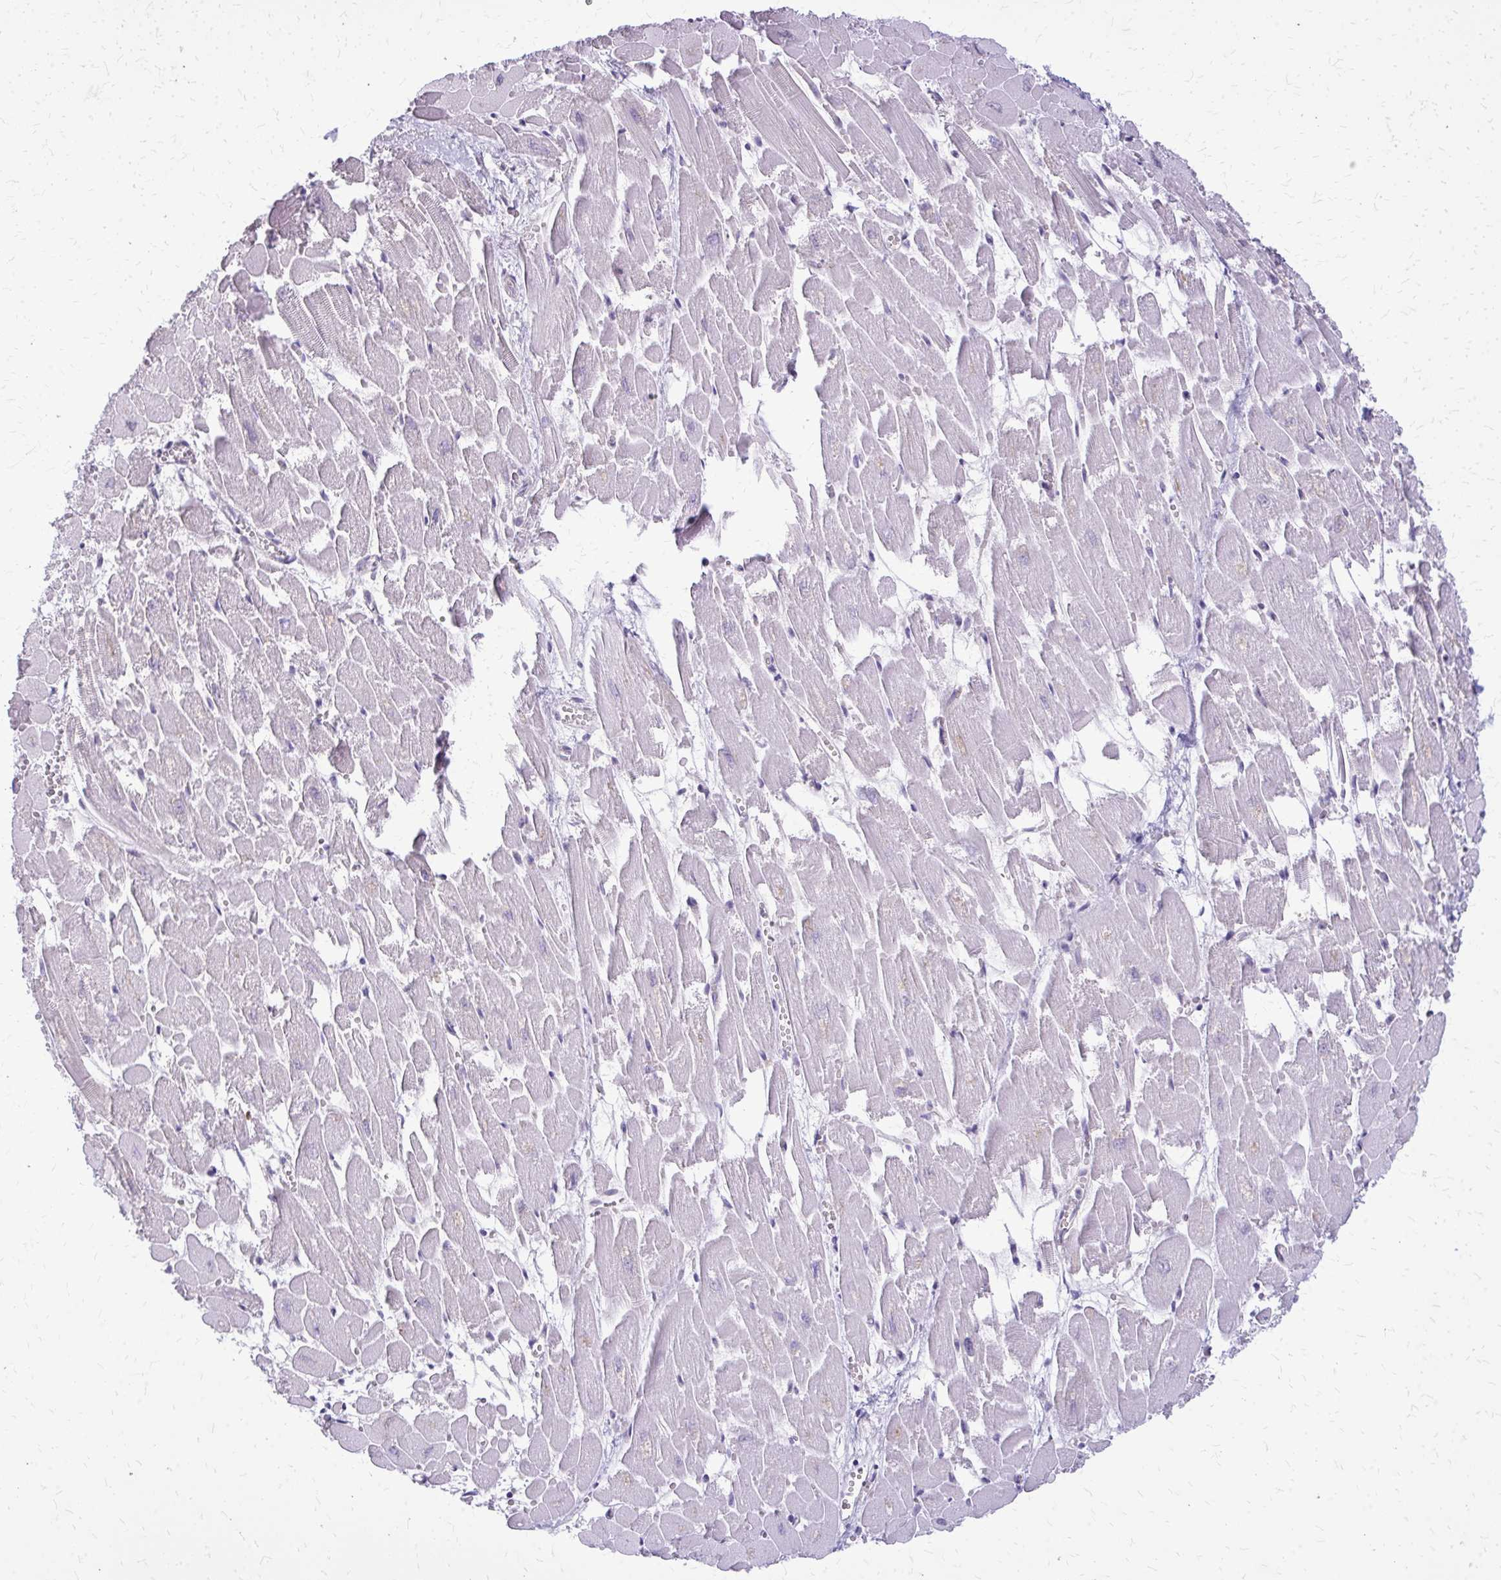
{"staining": {"intensity": "negative", "quantity": "none", "location": "none"}, "tissue": "heart muscle", "cell_type": "Cardiomyocytes", "image_type": "normal", "snomed": [{"axis": "morphology", "description": "Normal tissue, NOS"}, {"axis": "topography", "description": "Heart"}], "caption": "This photomicrograph is of benign heart muscle stained with immunohistochemistry (IHC) to label a protein in brown with the nuclei are counter-stained blue. There is no positivity in cardiomyocytes. The staining is performed using DAB (3,3'-diaminobenzidine) brown chromogen with nuclei counter-stained in using hematoxylin.", "gene": "PLCB1", "patient": {"sex": "female", "age": 52}}